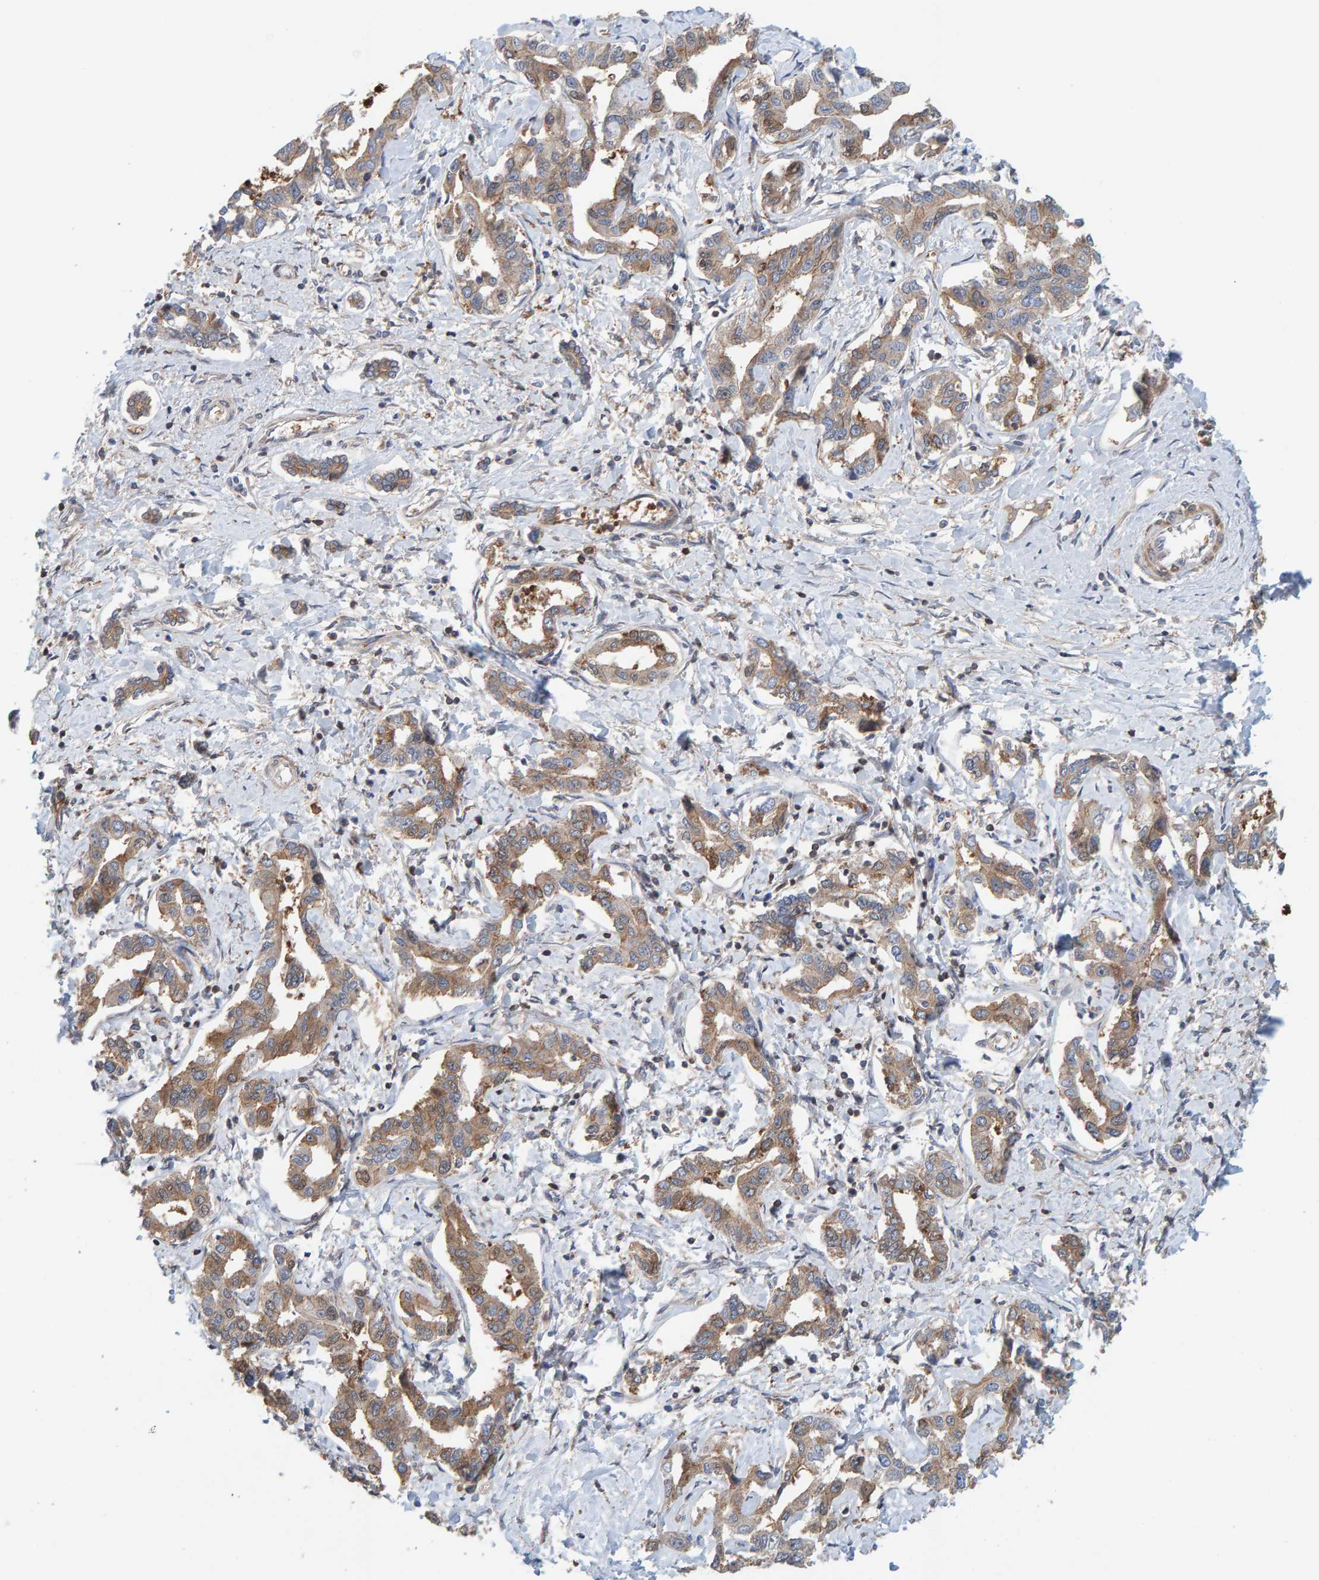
{"staining": {"intensity": "moderate", "quantity": ">75%", "location": "cytoplasmic/membranous"}, "tissue": "liver cancer", "cell_type": "Tumor cells", "image_type": "cancer", "snomed": [{"axis": "morphology", "description": "Cholangiocarcinoma"}, {"axis": "topography", "description": "Liver"}], "caption": "Brown immunohistochemical staining in cholangiocarcinoma (liver) demonstrates moderate cytoplasmic/membranous positivity in about >75% of tumor cells.", "gene": "UBAP1", "patient": {"sex": "male", "age": 59}}